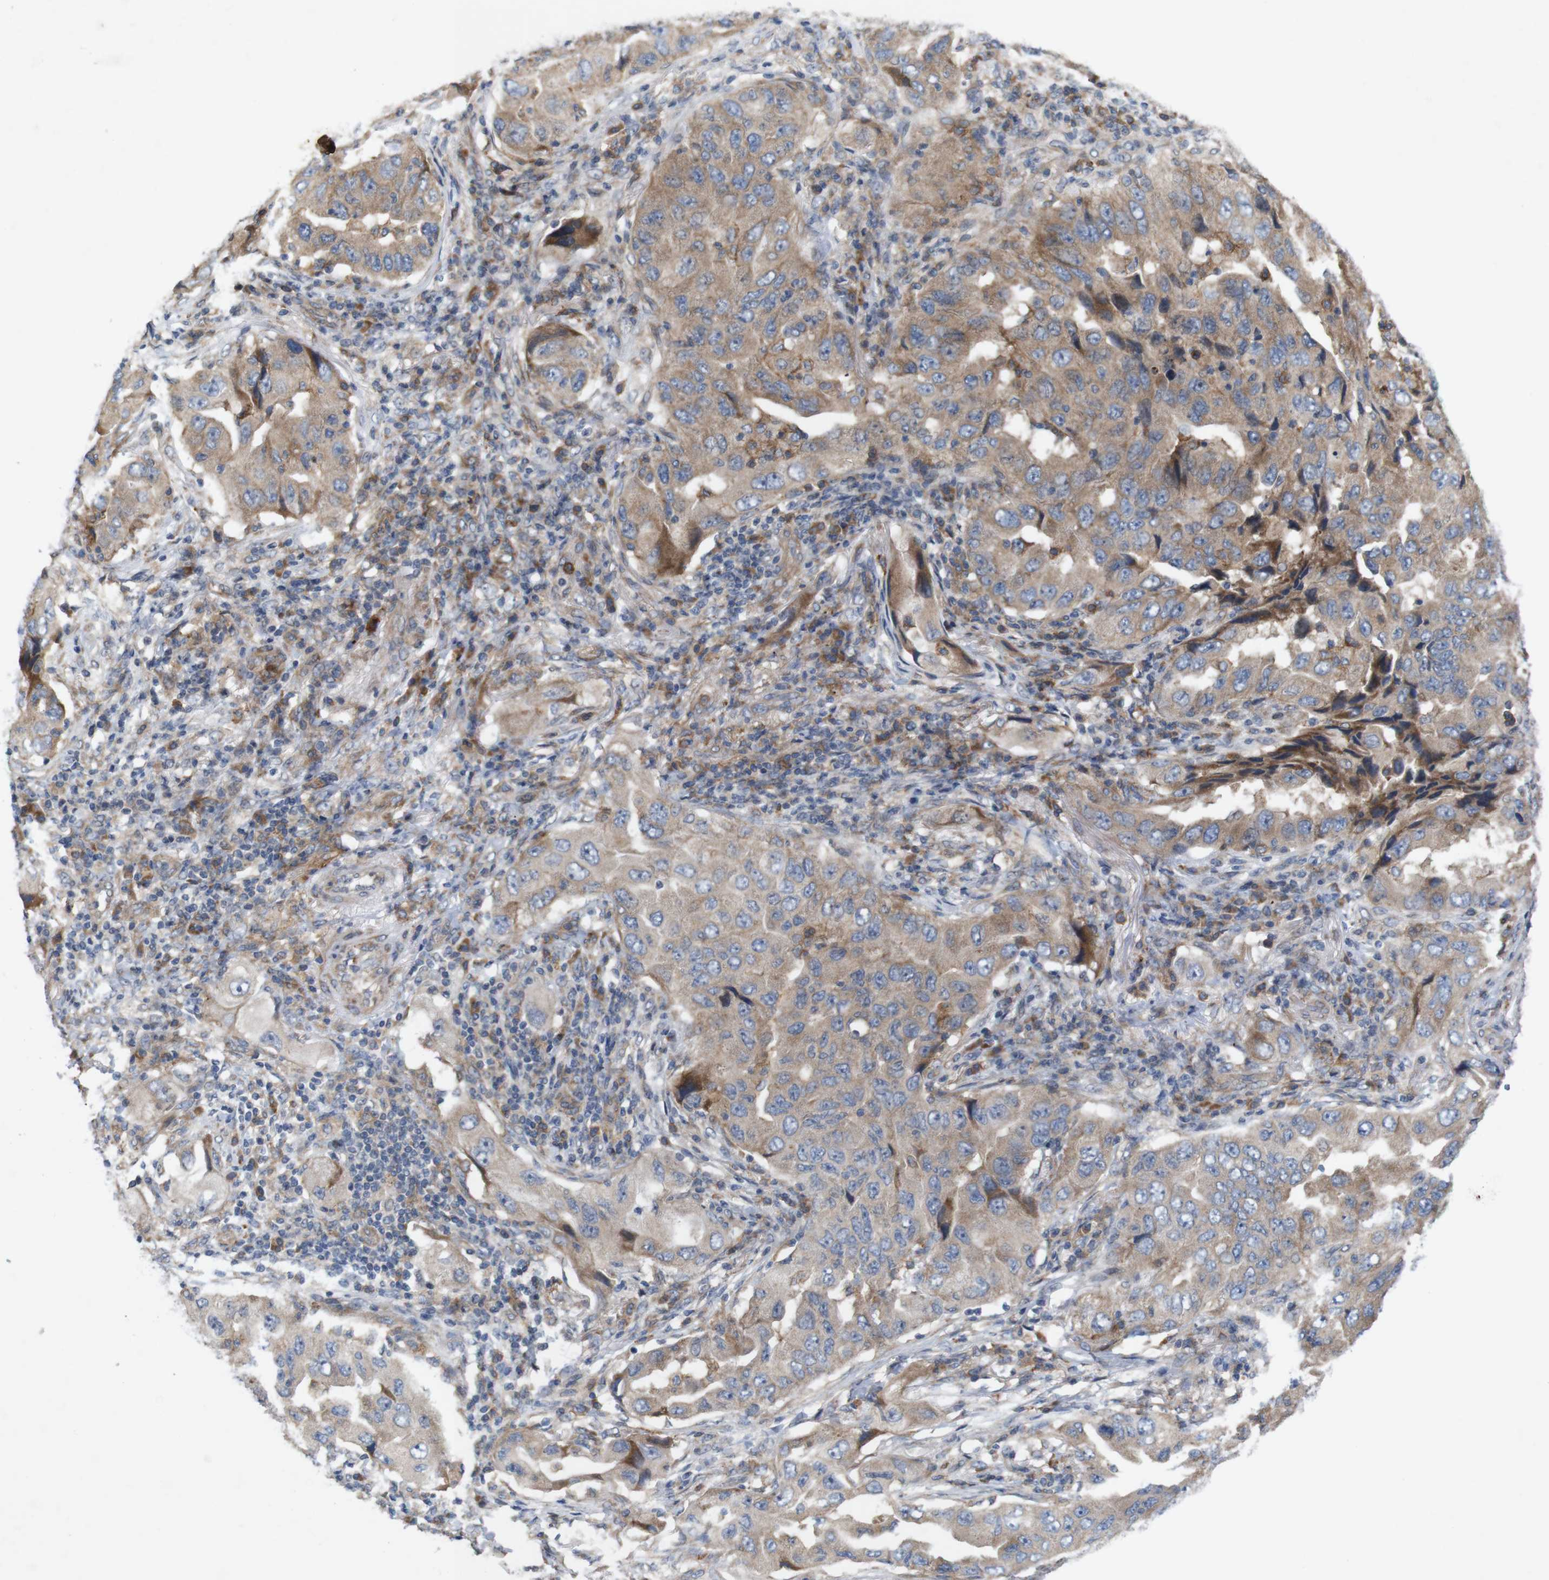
{"staining": {"intensity": "weak", "quantity": ">75%", "location": "cytoplasmic/membranous"}, "tissue": "lung cancer", "cell_type": "Tumor cells", "image_type": "cancer", "snomed": [{"axis": "morphology", "description": "Adenocarcinoma, NOS"}, {"axis": "topography", "description": "Lung"}], "caption": "A high-resolution micrograph shows IHC staining of lung adenocarcinoma, which demonstrates weak cytoplasmic/membranous expression in about >75% of tumor cells.", "gene": "SIGLEC8", "patient": {"sex": "female", "age": 65}}